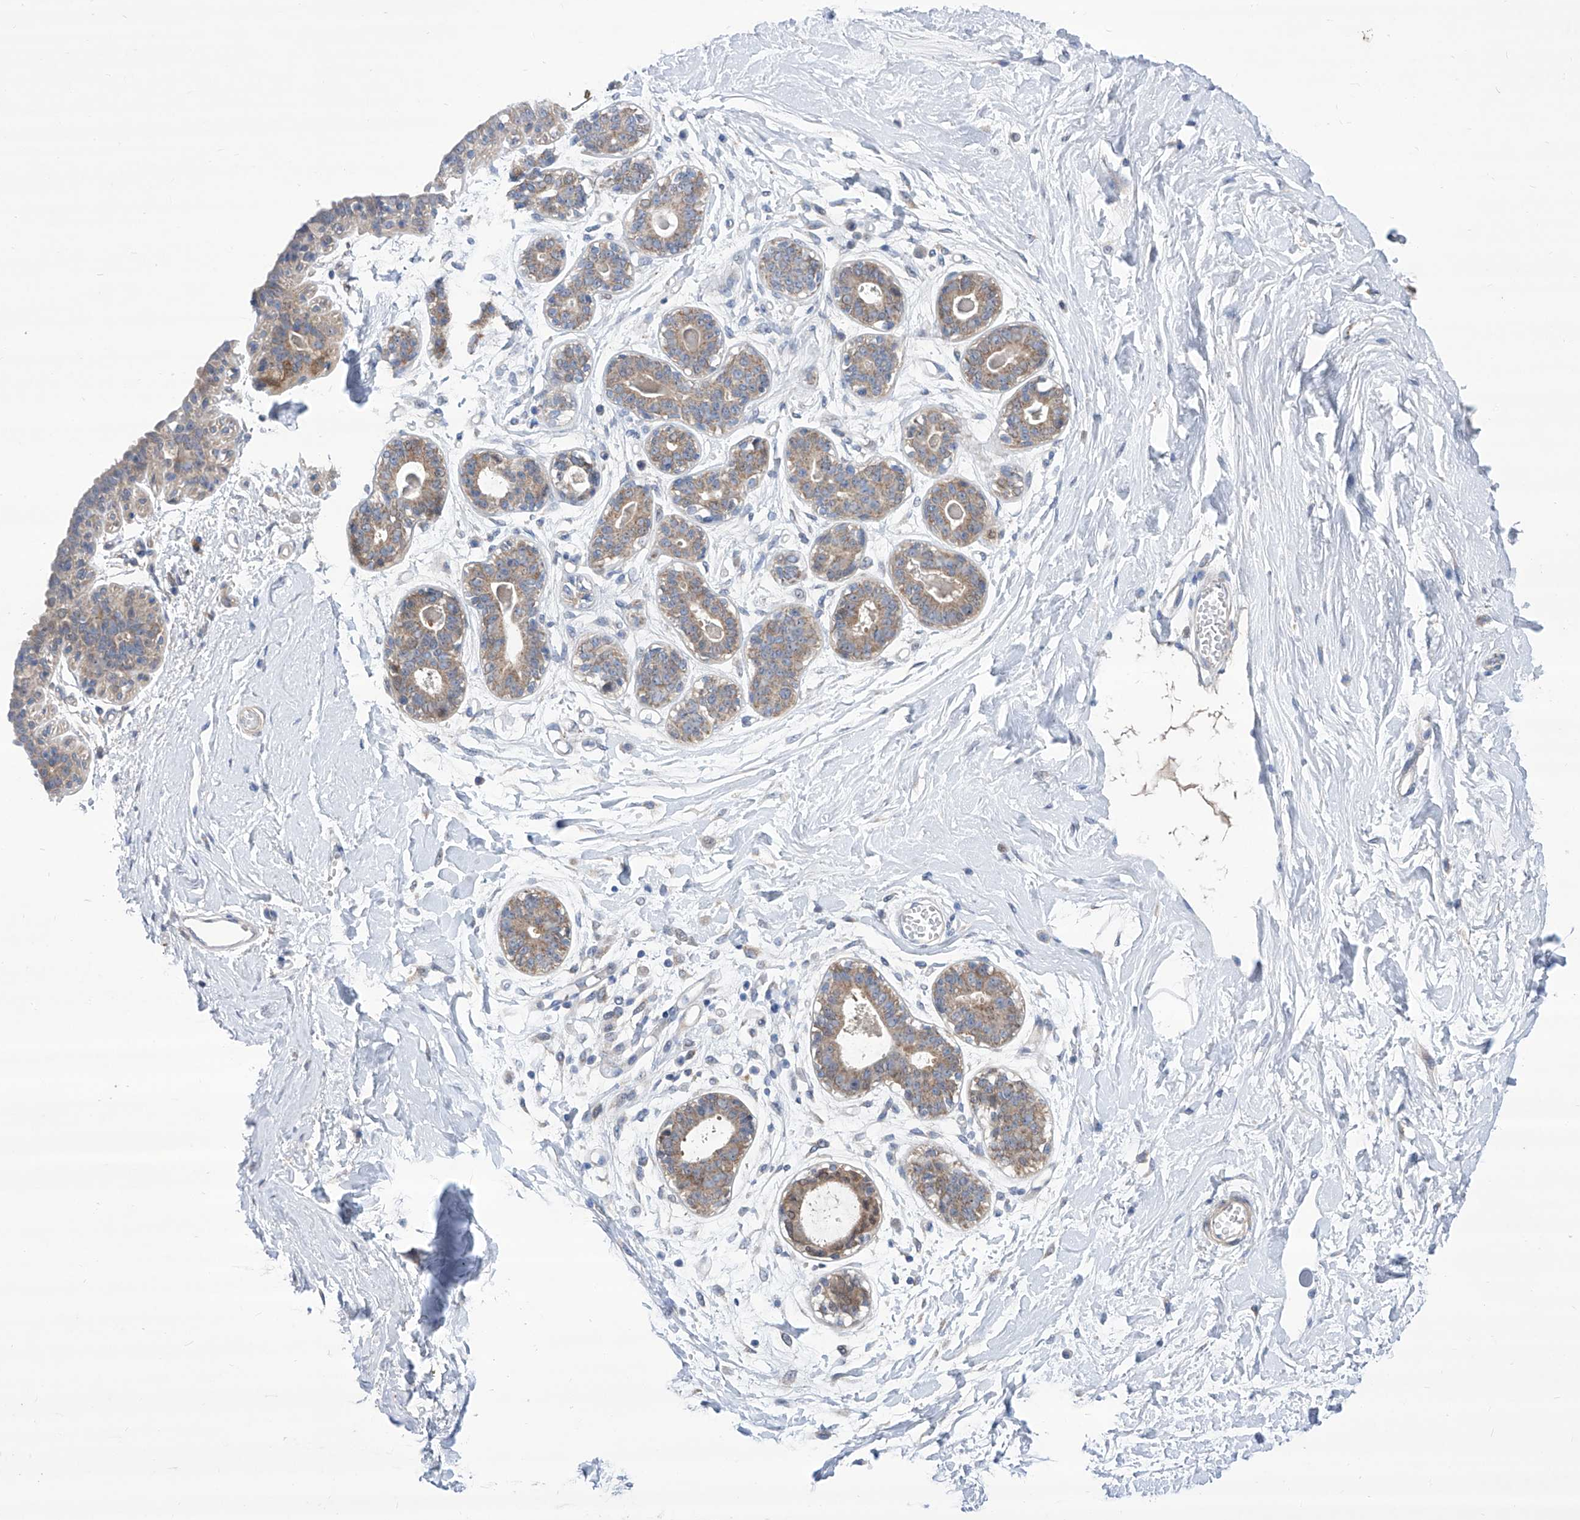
{"staining": {"intensity": "negative", "quantity": "none", "location": "none"}, "tissue": "breast", "cell_type": "Adipocytes", "image_type": "normal", "snomed": [{"axis": "morphology", "description": "Normal tissue, NOS"}, {"axis": "topography", "description": "Breast"}], "caption": "An IHC photomicrograph of unremarkable breast is shown. There is no staining in adipocytes of breast.", "gene": "SRBD1", "patient": {"sex": "female", "age": 45}}